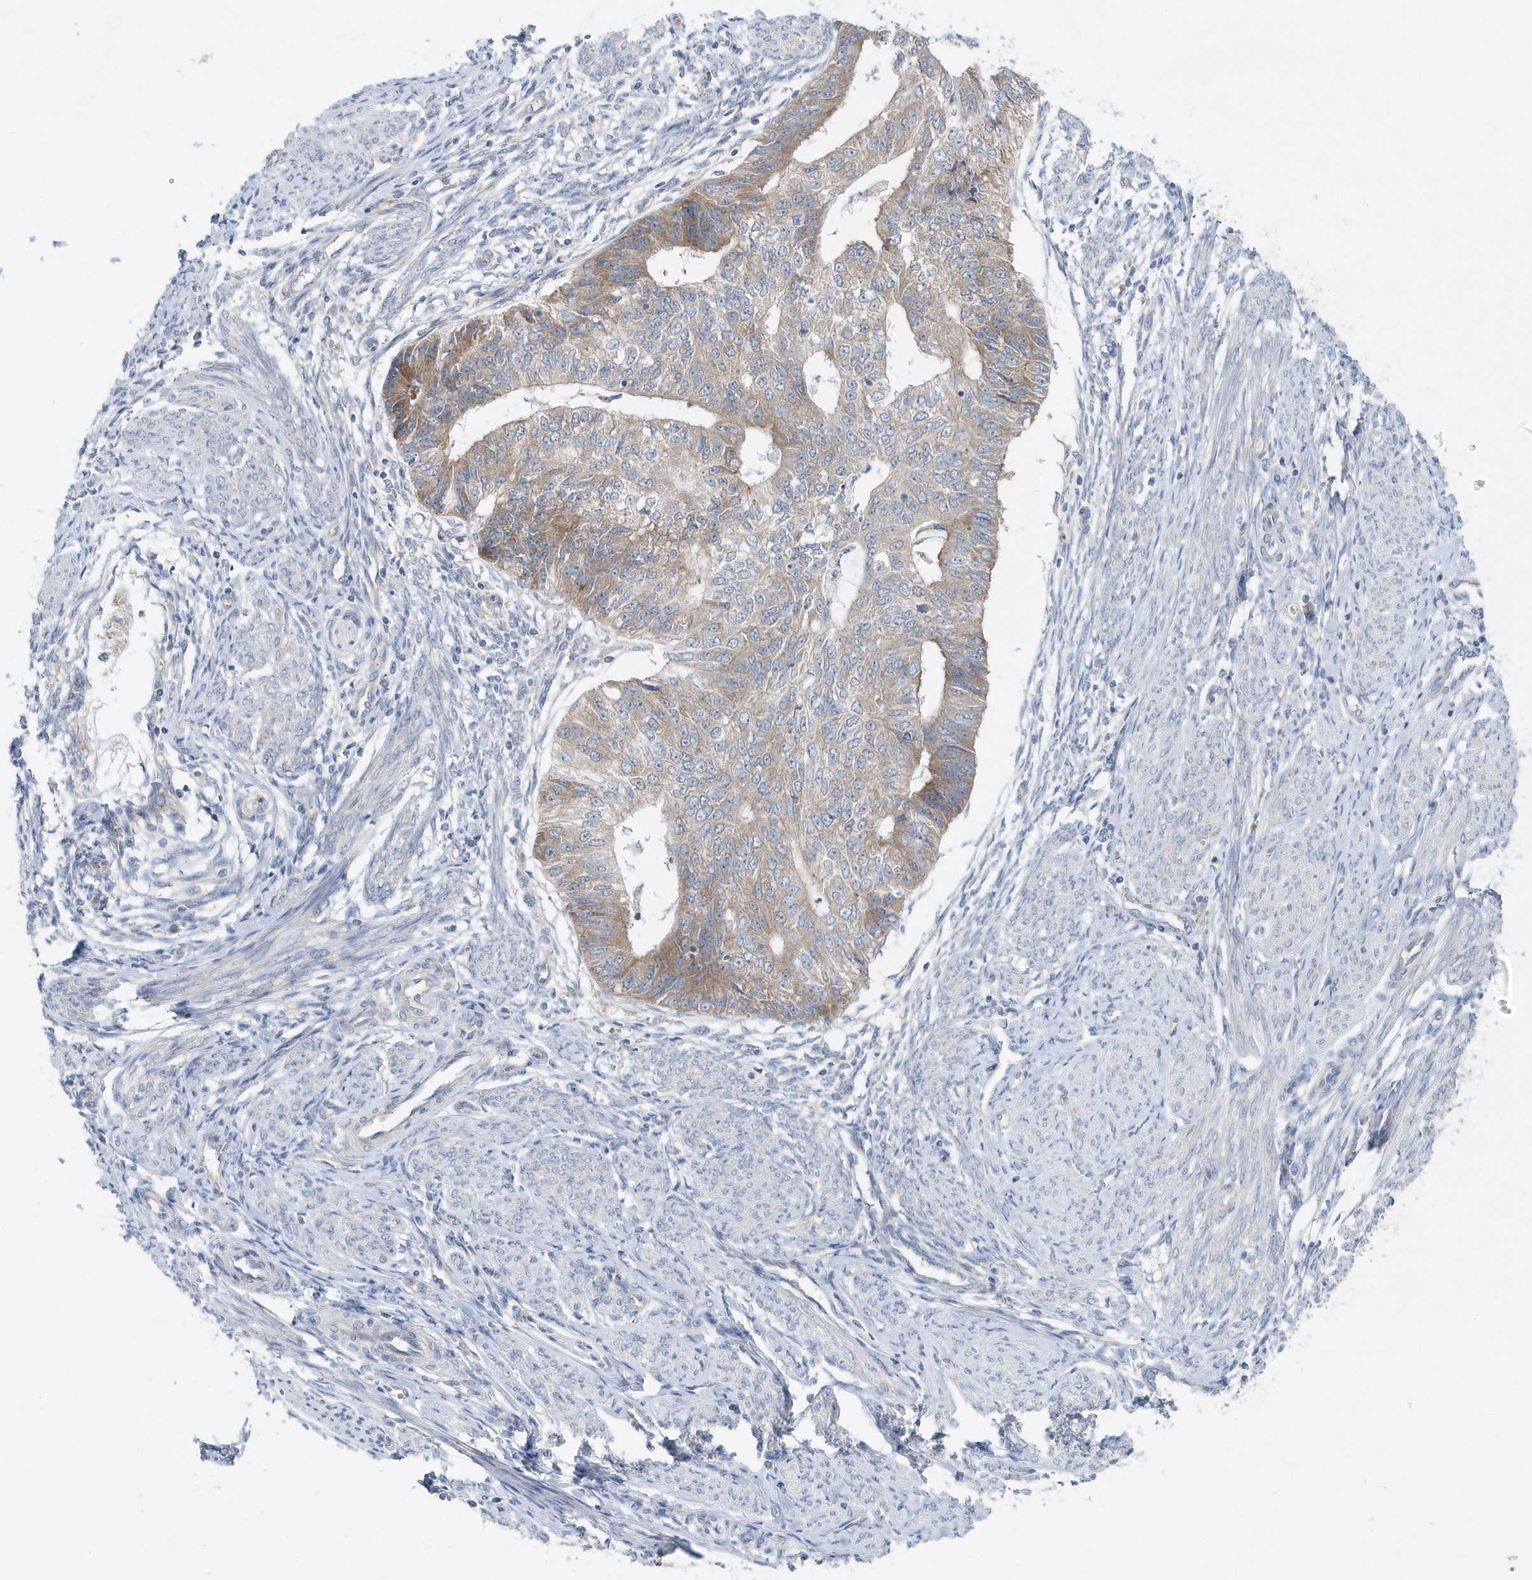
{"staining": {"intensity": "moderate", "quantity": "25%-75%", "location": "cytoplasmic/membranous"}, "tissue": "endometrial cancer", "cell_type": "Tumor cells", "image_type": "cancer", "snomed": [{"axis": "morphology", "description": "Adenocarcinoma, NOS"}, {"axis": "topography", "description": "Endometrium"}], "caption": "A micrograph showing moderate cytoplasmic/membranous expression in about 25%-75% of tumor cells in endometrial adenocarcinoma, as visualized by brown immunohistochemical staining.", "gene": "EIF3C", "patient": {"sex": "female", "age": 32}}